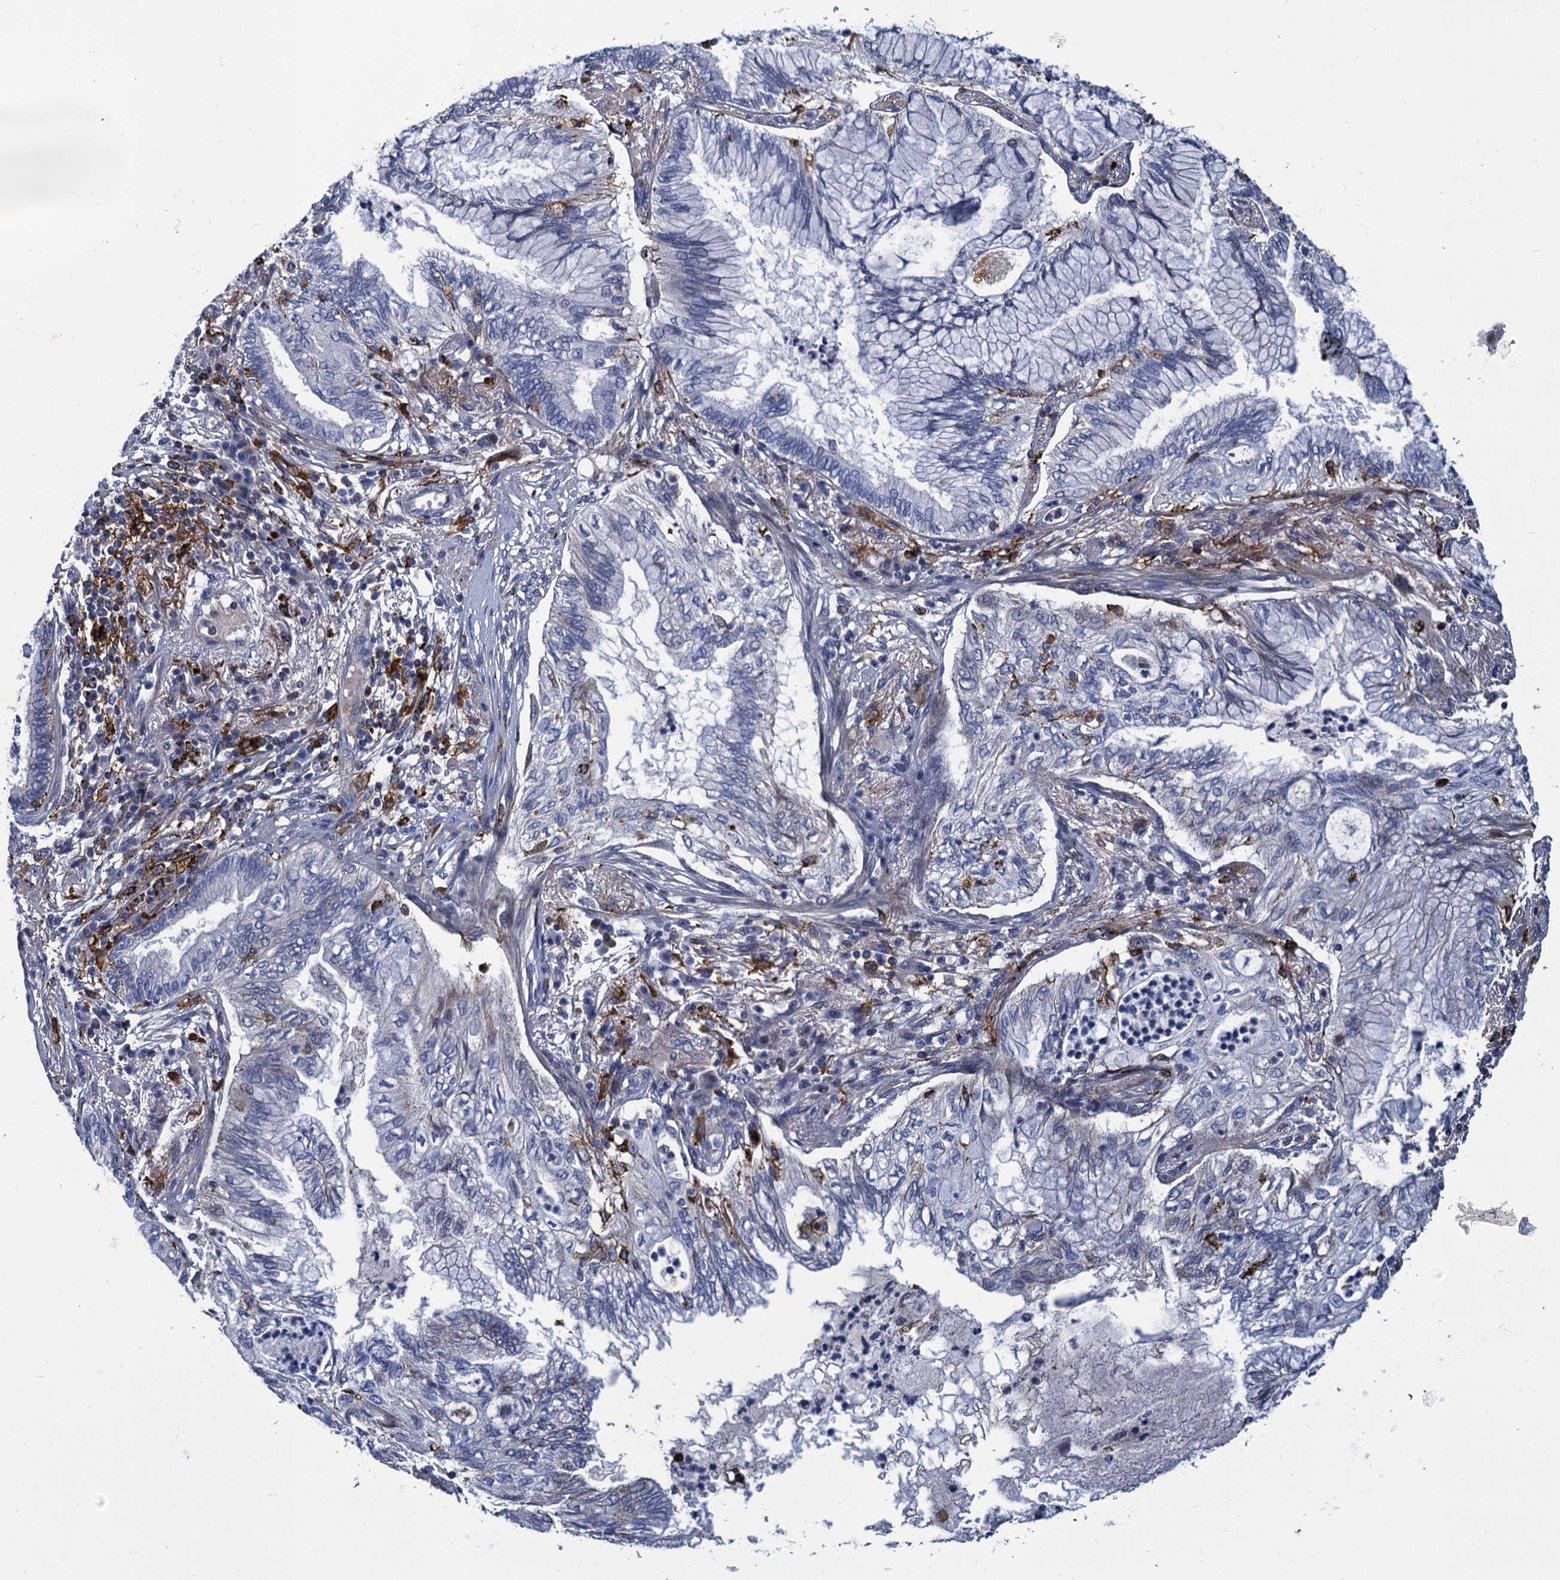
{"staining": {"intensity": "negative", "quantity": "none", "location": "none"}, "tissue": "bronchus", "cell_type": "Respiratory epithelial cells", "image_type": "normal", "snomed": [{"axis": "morphology", "description": "Normal tissue, NOS"}, {"axis": "morphology", "description": "Adenocarcinoma, NOS"}, {"axis": "topography", "description": "Bronchus"}, {"axis": "topography", "description": "Lung"}], "caption": "This is an IHC micrograph of normal bronchus. There is no staining in respiratory epithelial cells.", "gene": "DNHD1", "patient": {"sex": "female", "age": 70}}